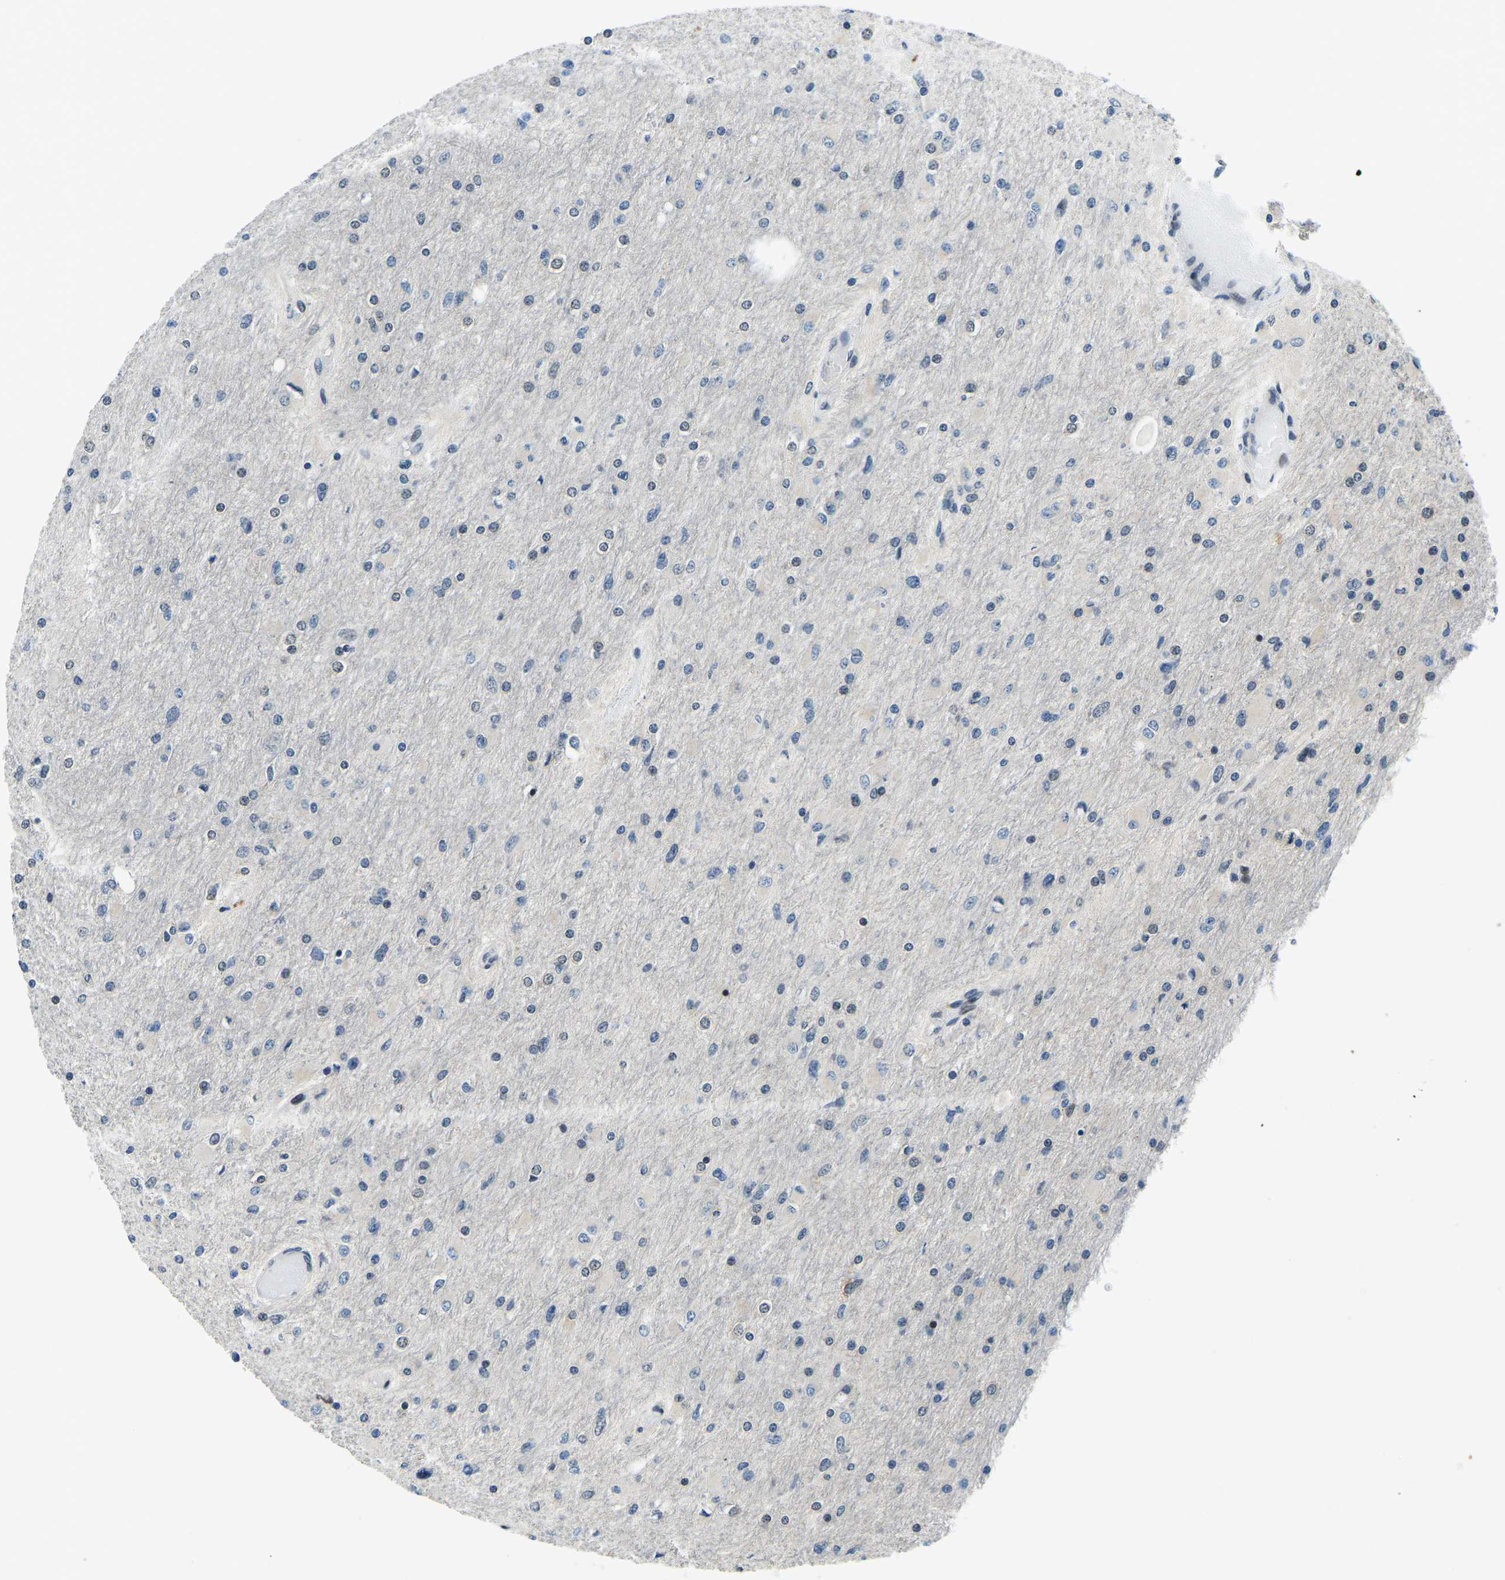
{"staining": {"intensity": "moderate", "quantity": "25%-75%", "location": "nuclear"}, "tissue": "glioma", "cell_type": "Tumor cells", "image_type": "cancer", "snomed": [{"axis": "morphology", "description": "Glioma, malignant, High grade"}, {"axis": "topography", "description": "Cerebral cortex"}], "caption": "Malignant high-grade glioma stained with IHC reveals moderate nuclear expression in about 25%-75% of tumor cells.", "gene": "ING2", "patient": {"sex": "female", "age": 36}}